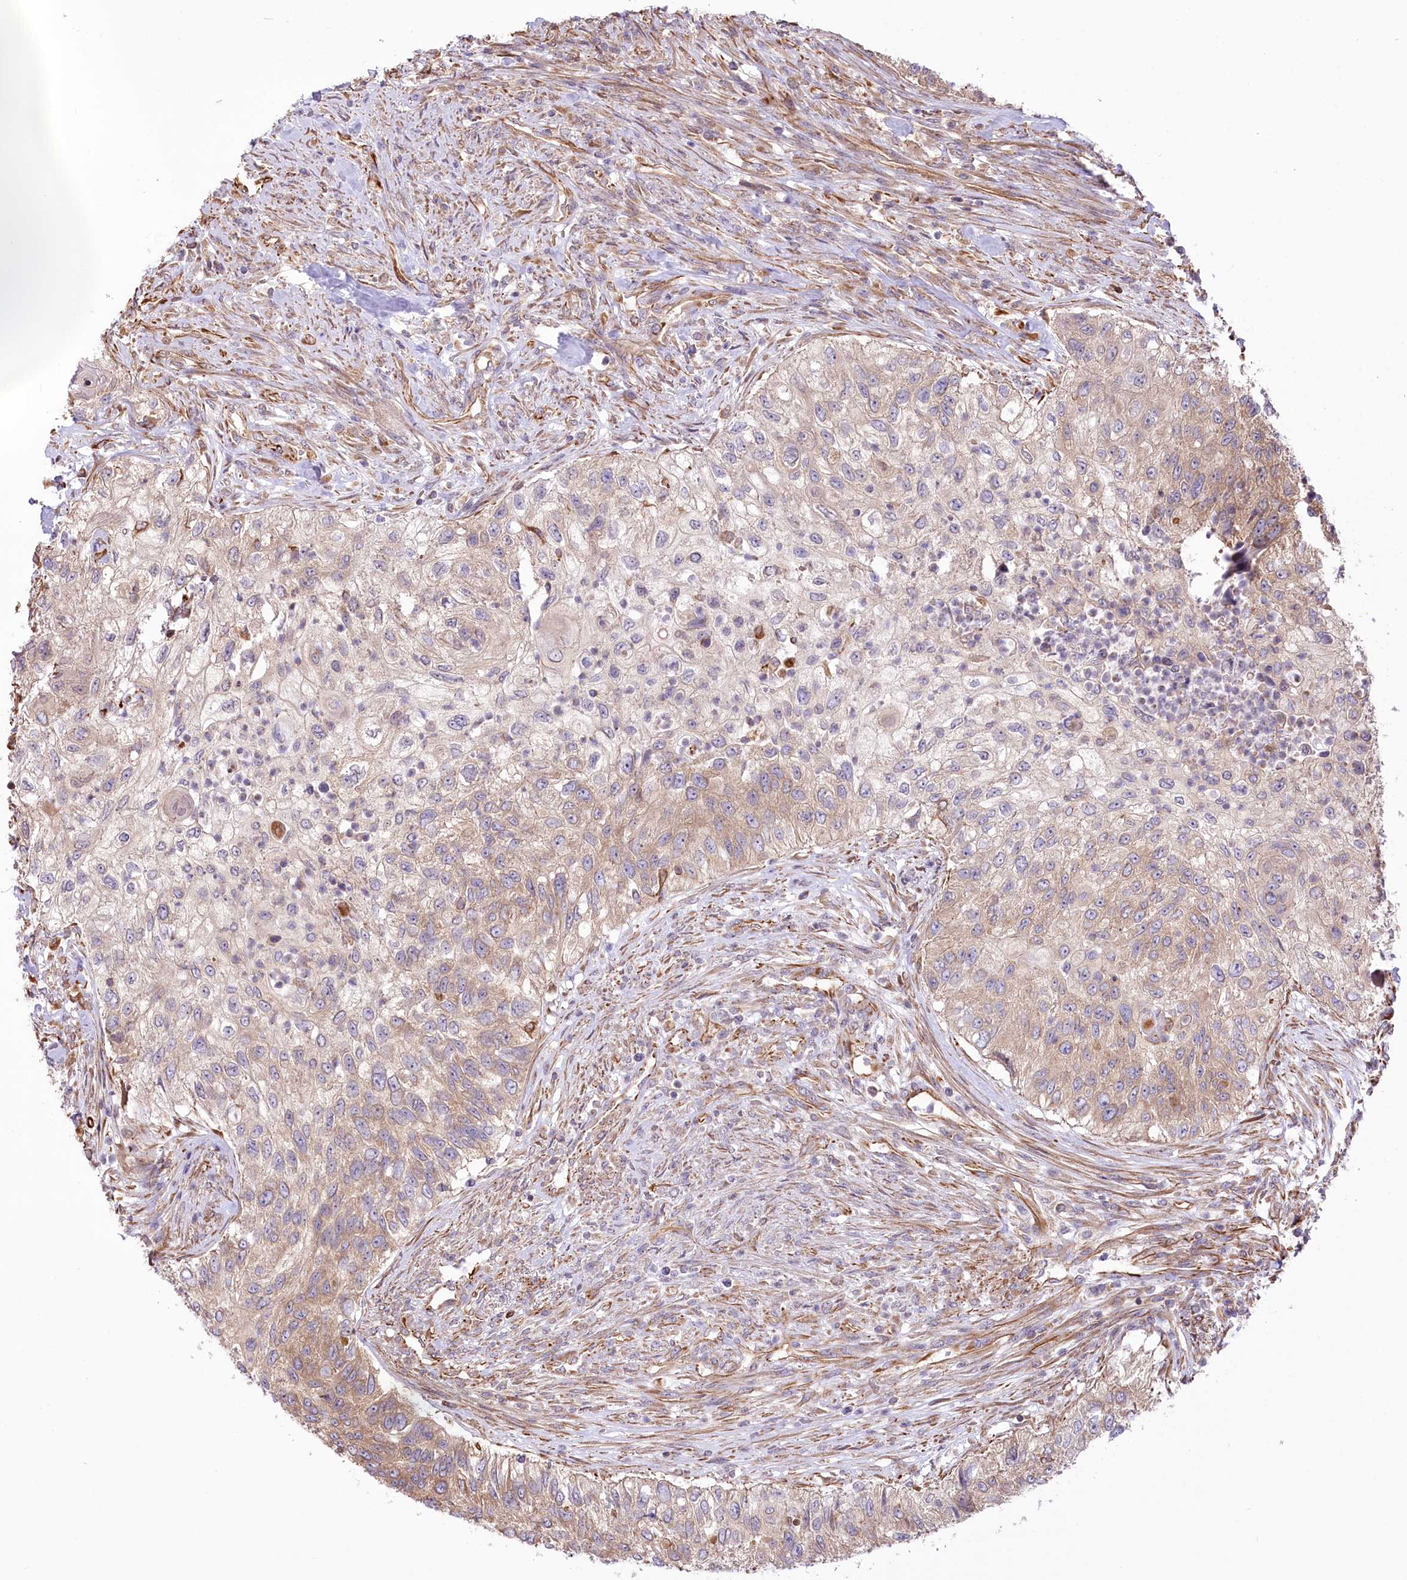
{"staining": {"intensity": "weak", "quantity": "<25%", "location": "cytoplasmic/membranous"}, "tissue": "urothelial cancer", "cell_type": "Tumor cells", "image_type": "cancer", "snomed": [{"axis": "morphology", "description": "Urothelial carcinoma, High grade"}, {"axis": "topography", "description": "Urinary bladder"}], "caption": "IHC of urothelial cancer reveals no positivity in tumor cells.", "gene": "TTC1", "patient": {"sex": "female", "age": 60}}